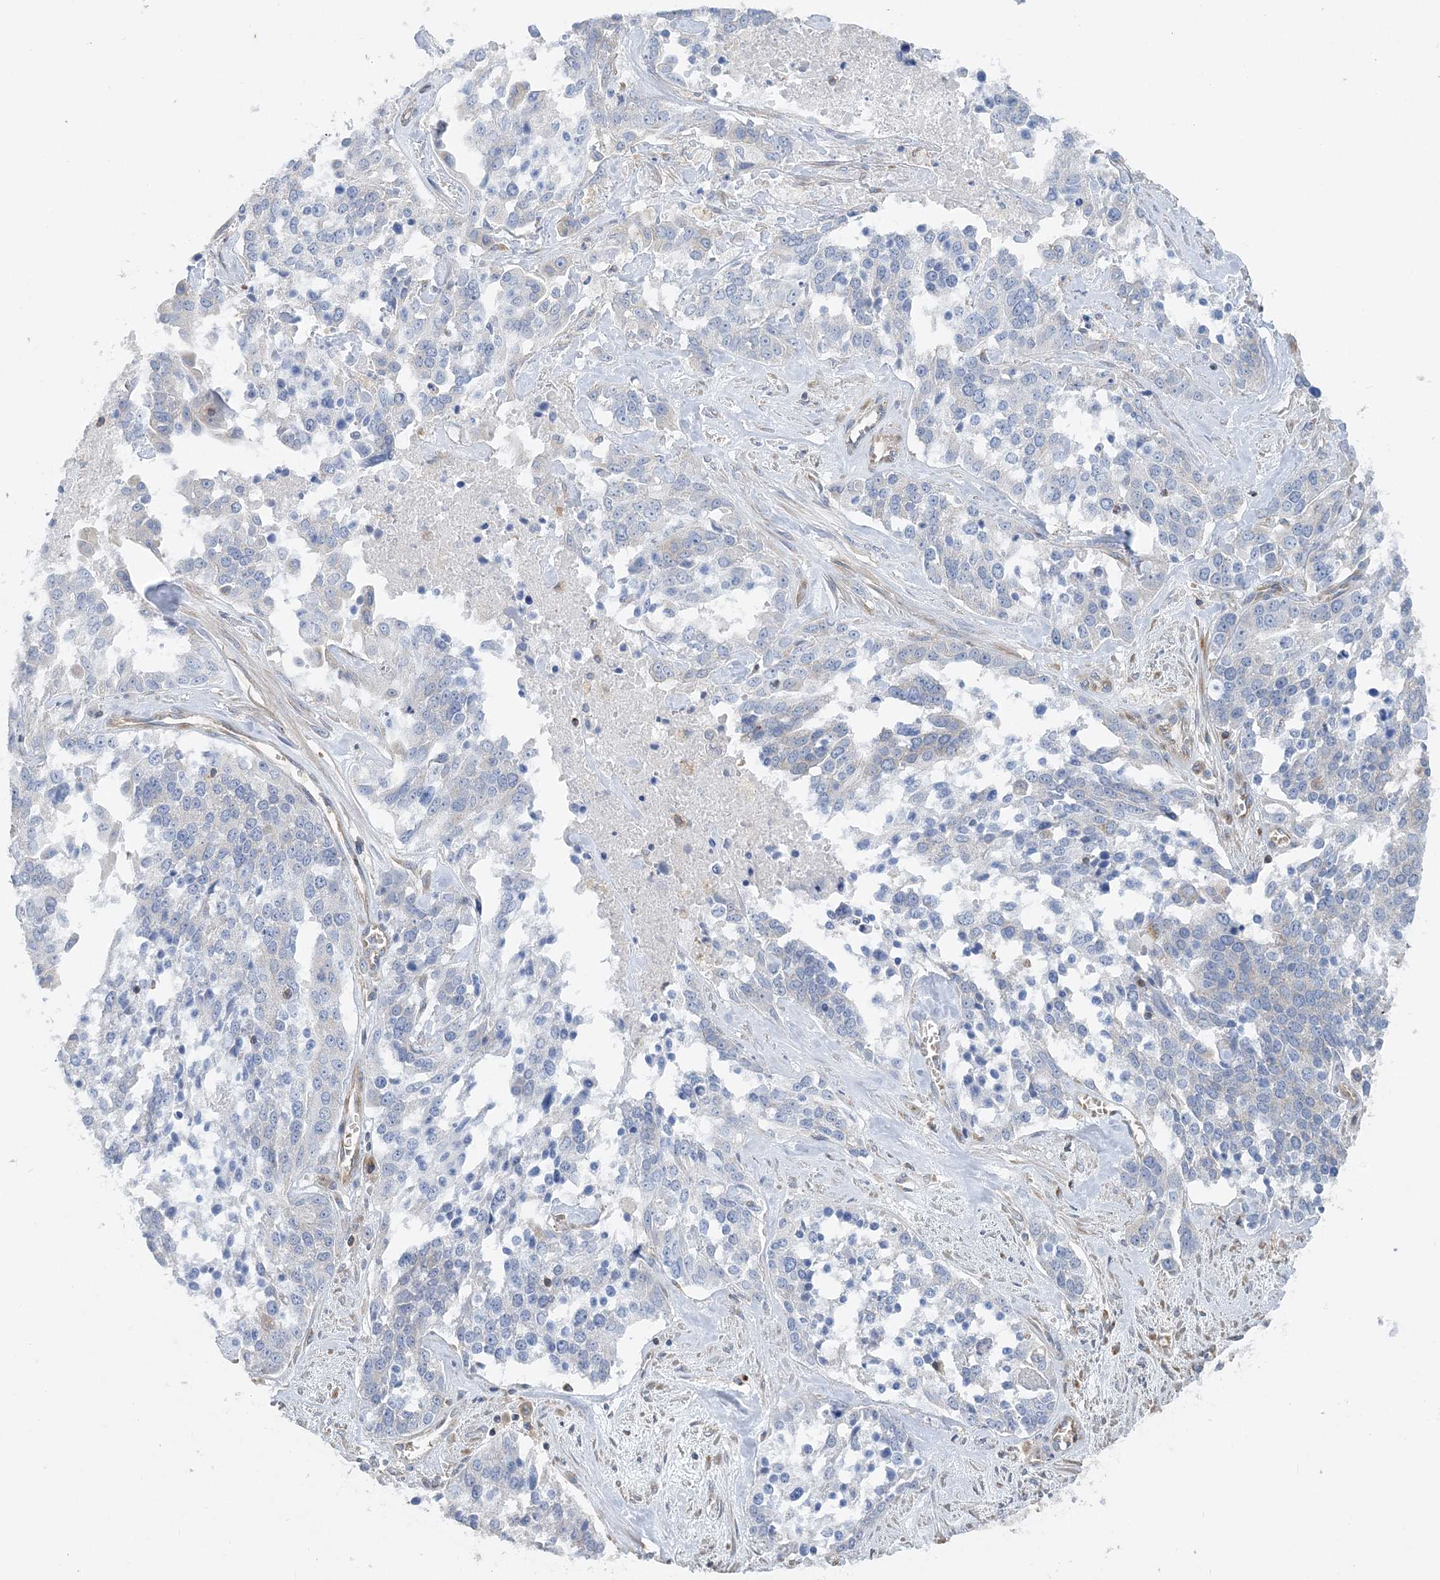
{"staining": {"intensity": "negative", "quantity": "none", "location": "none"}, "tissue": "ovarian cancer", "cell_type": "Tumor cells", "image_type": "cancer", "snomed": [{"axis": "morphology", "description": "Cystadenocarcinoma, serous, NOS"}, {"axis": "topography", "description": "Ovary"}], "caption": "IHC photomicrograph of human ovarian cancer stained for a protein (brown), which demonstrates no staining in tumor cells.", "gene": "FAM114A2", "patient": {"sex": "female", "age": 44}}